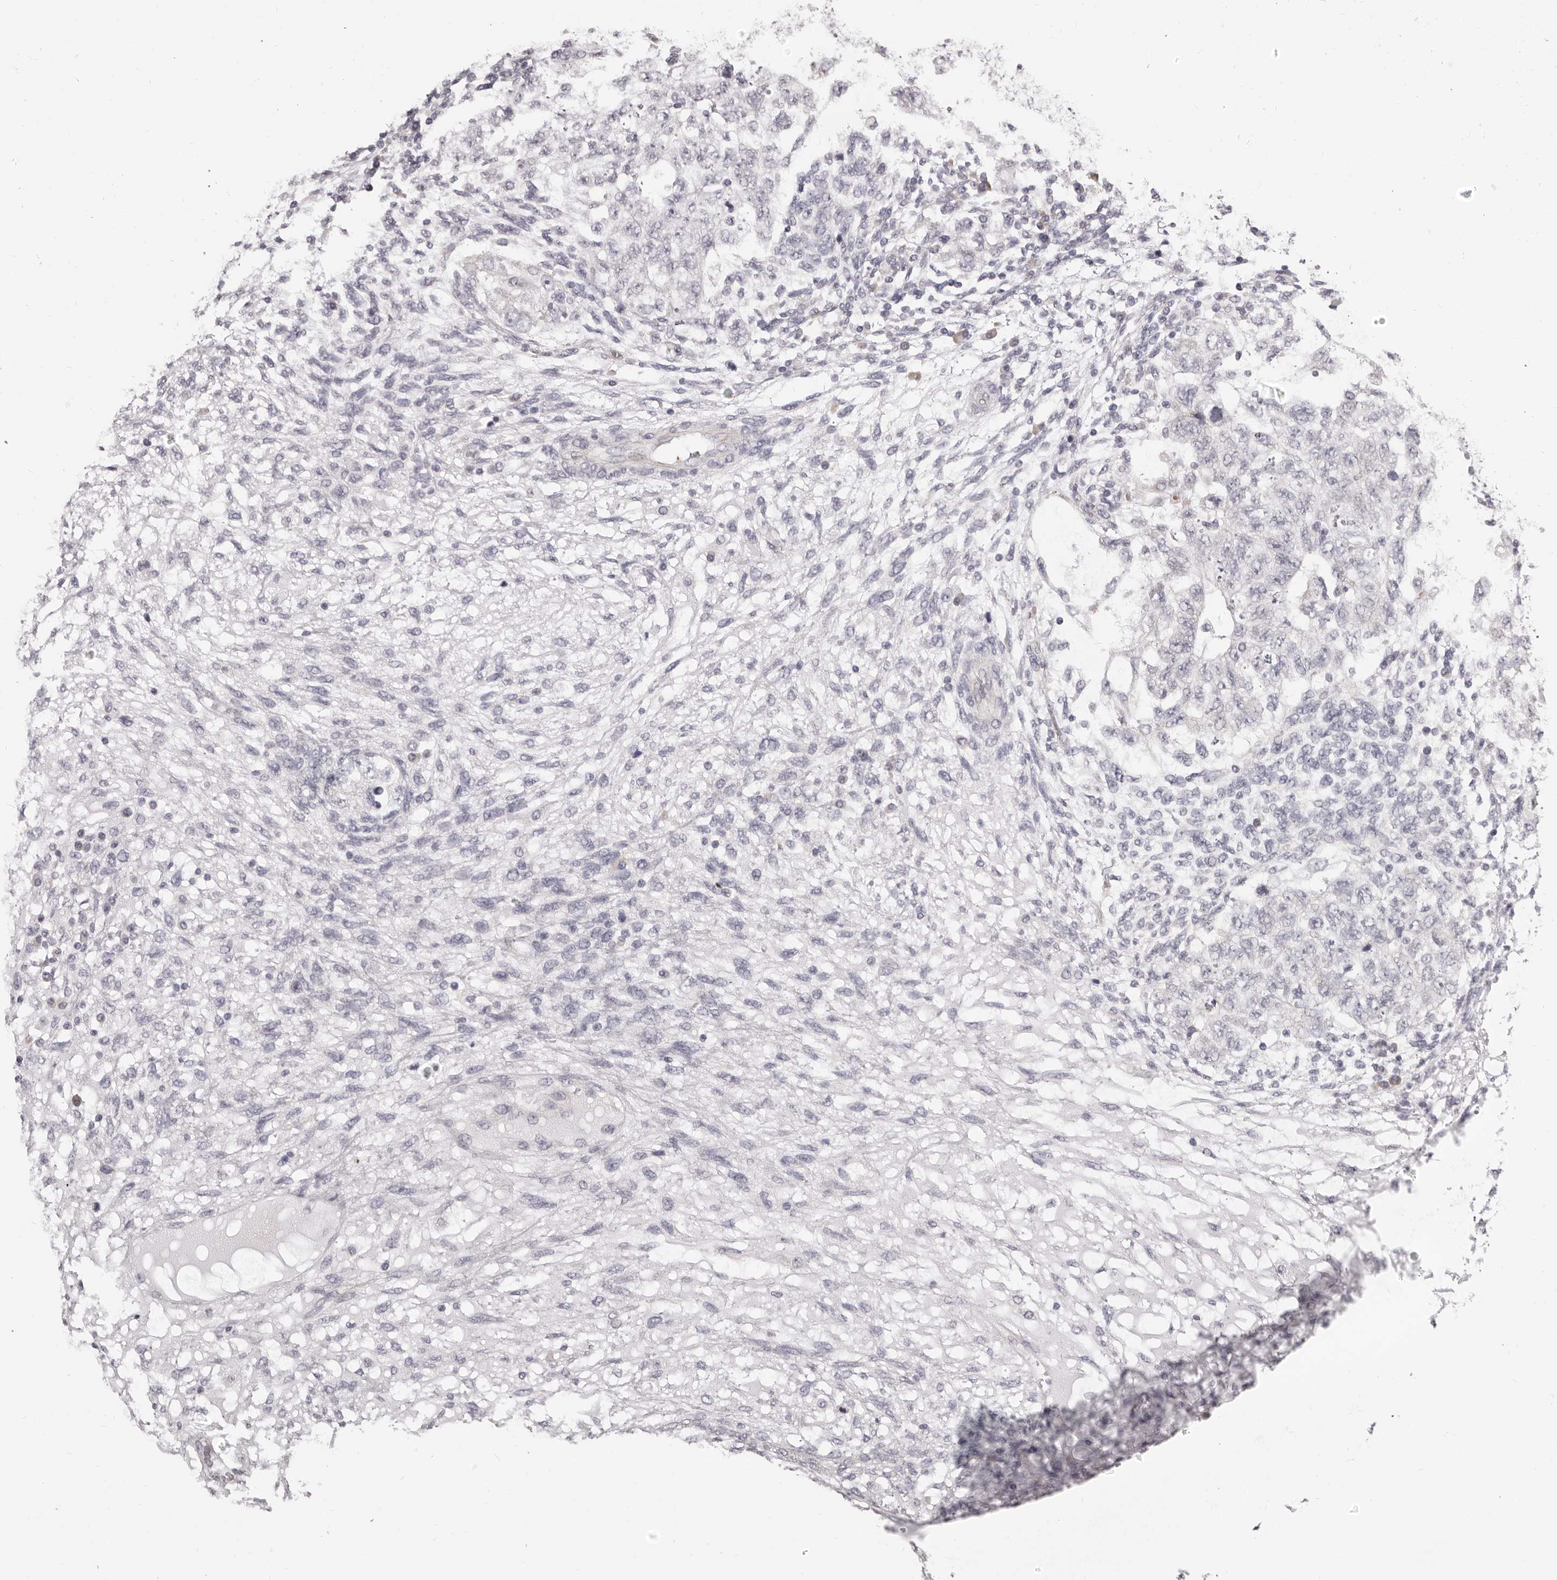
{"staining": {"intensity": "negative", "quantity": "none", "location": "none"}, "tissue": "testis cancer", "cell_type": "Tumor cells", "image_type": "cancer", "snomed": [{"axis": "morphology", "description": "Normal tissue, NOS"}, {"axis": "morphology", "description": "Carcinoma, Embryonal, NOS"}, {"axis": "topography", "description": "Testis"}], "caption": "This is a micrograph of immunohistochemistry staining of testis cancer, which shows no expression in tumor cells.", "gene": "OTUD3", "patient": {"sex": "male", "age": 36}}